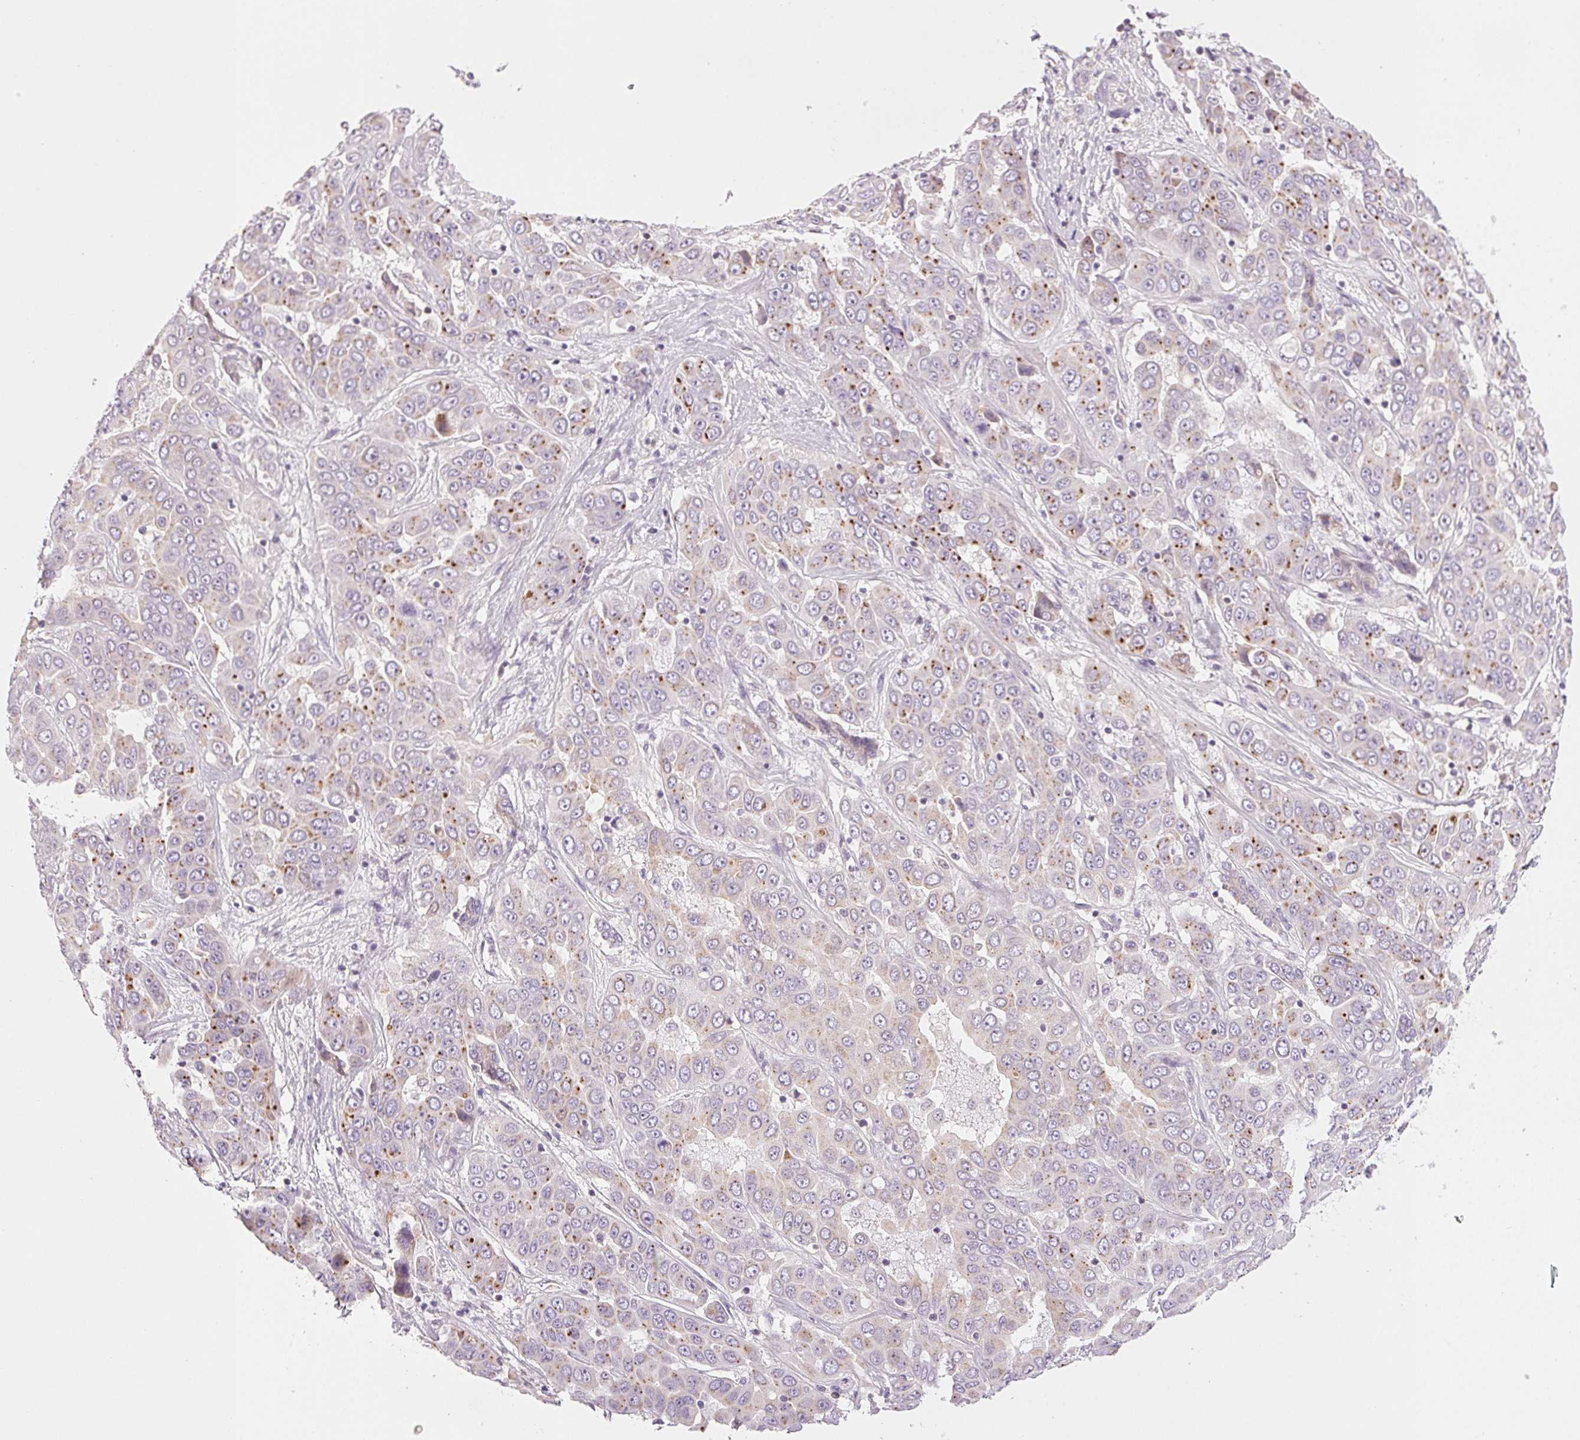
{"staining": {"intensity": "strong", "quantity": "25%-75%", "location": "cytoplasmic/membranous"}, "tissue": "liver cancer", "cell_type": "Tumor cells", "image_type": "cancer", "snomed": [{"axis": "morphology", "description": "Cholangiocarcinoma"}, {"axis": "topography", "description": "Liver"}], "caption": "A histopathology image of liver cholangiocarcinoma stained for a protein reveals strong cytoplasmic/membranous brown staining in tumor cells.", "gene": "COL7A1", "patient": {"sex": "female", "age": 52}}